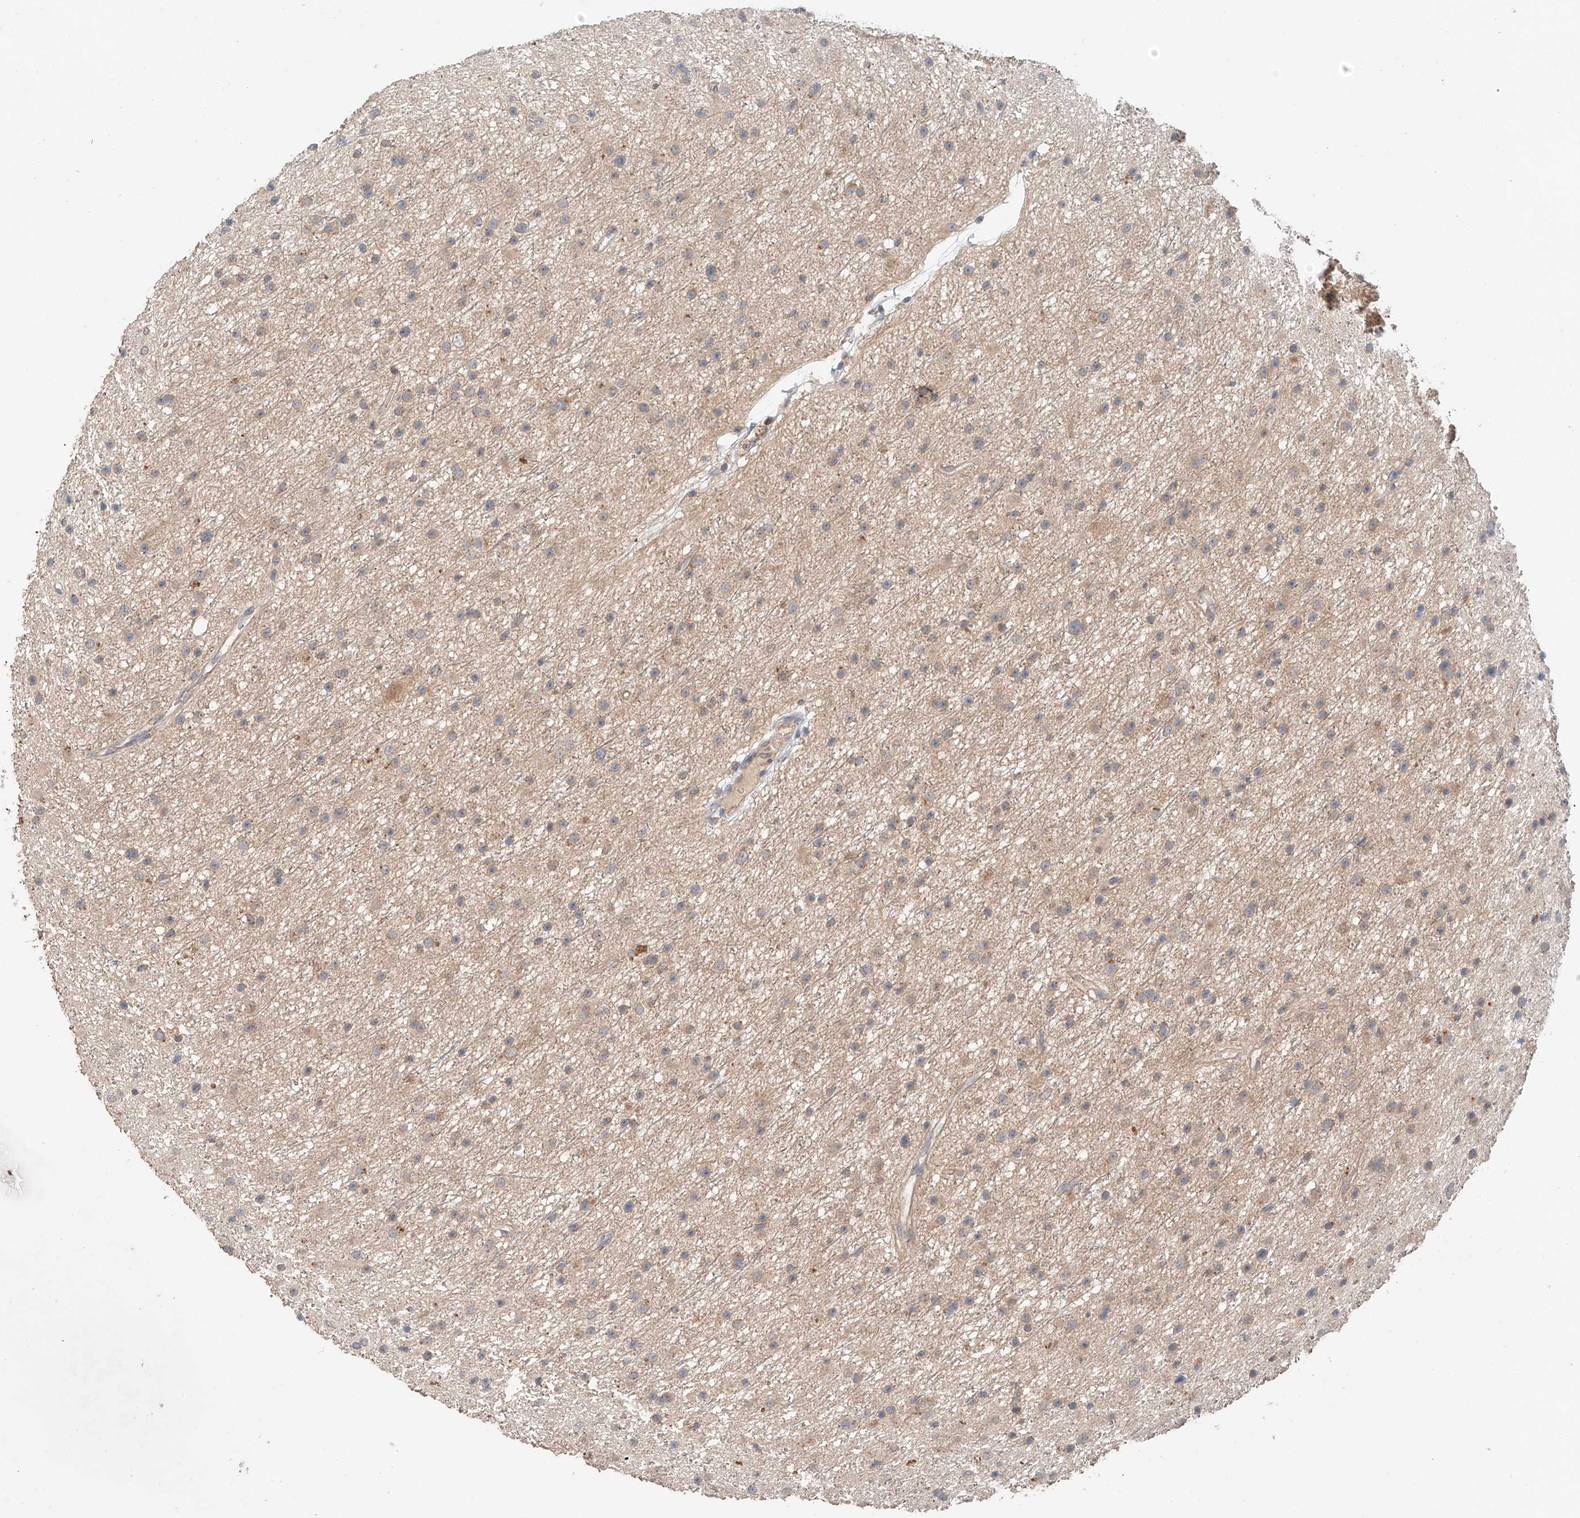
{"staining": {"intensity": "weak", "quantity": ">75%", "location": "cytoplasmic/membranous"}, "tissue": "glioma", "cell_type": "Tumor cells", "image_type": "cancer", "snomed": [{"axis": "morphology", "description": "Glioma, malignant, Low grade"}, {"axis": "topography", "description": "Cerebral cortex"}], "caption": "IHC of human glioma exhibits low levels of weak cytoplasmic/membranous staining in about >75% of tumor cells.", "gene": "XPNPEP1", "patient": {"sex": "female", "age": 39}}